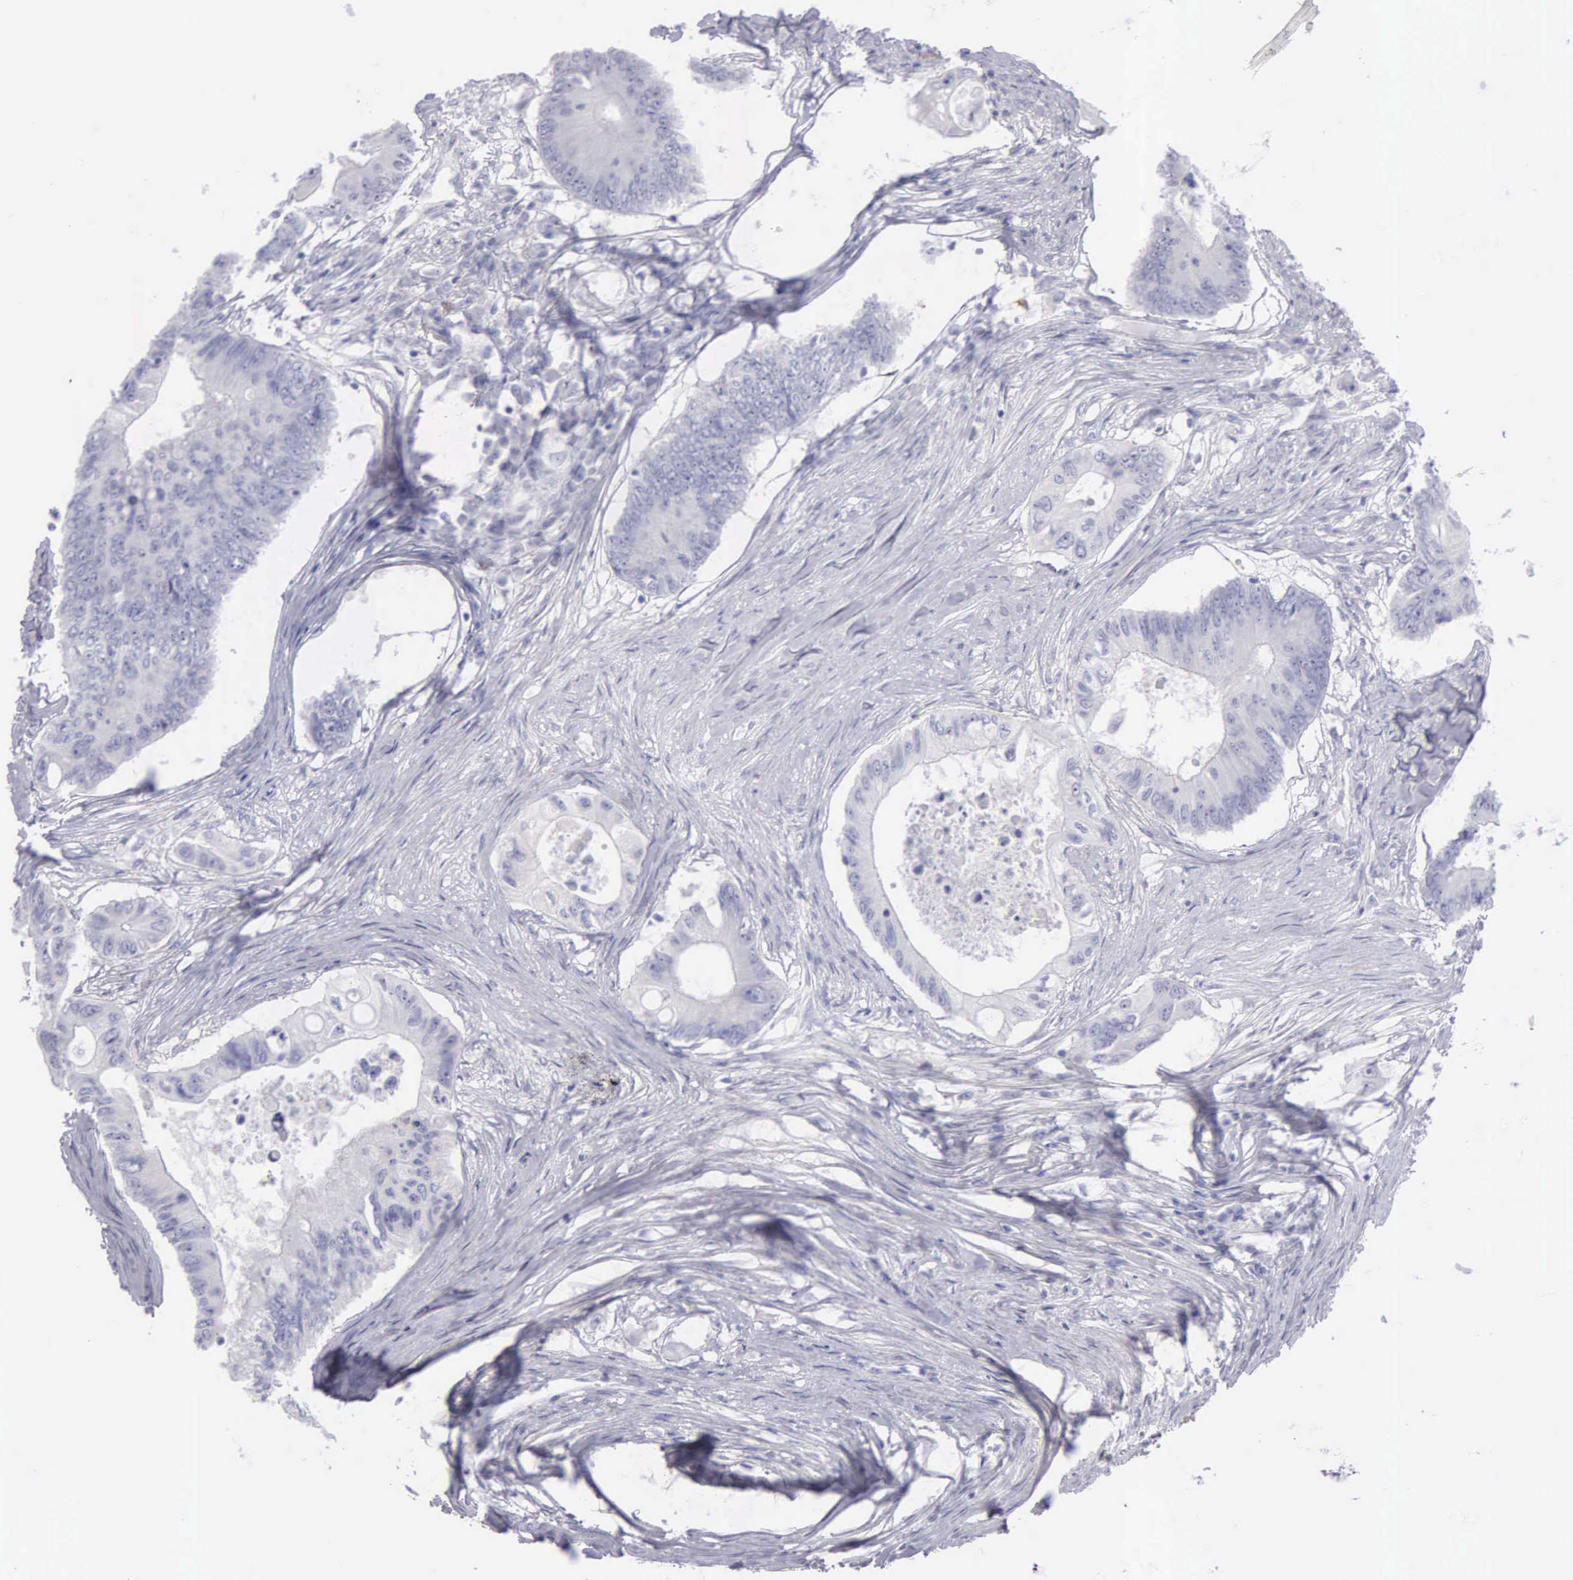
{"staining": {"intensity": "negative", "quantity": "none", "location": "none"}, "tissue": "colorectal cancer", "cell_type": "Tumor cells", "image_type": "cancer", "snomed": [{"axis": "morphology", "description": "Adenocarcinoma, NOS"}, {"axis": "topography", "description": "Colon"}], "caption": "An IHC photomicrograph of colorectal adenocarcinoma is shown. There is no staining in tumor cells of colorectal adenocarcinoma. (DAB immunohistochemistry (IHC) visualized using brightfield microscopy, high magnification).", "gene": "FBLN5", "patient": {"sex": "male", "age": 65}}